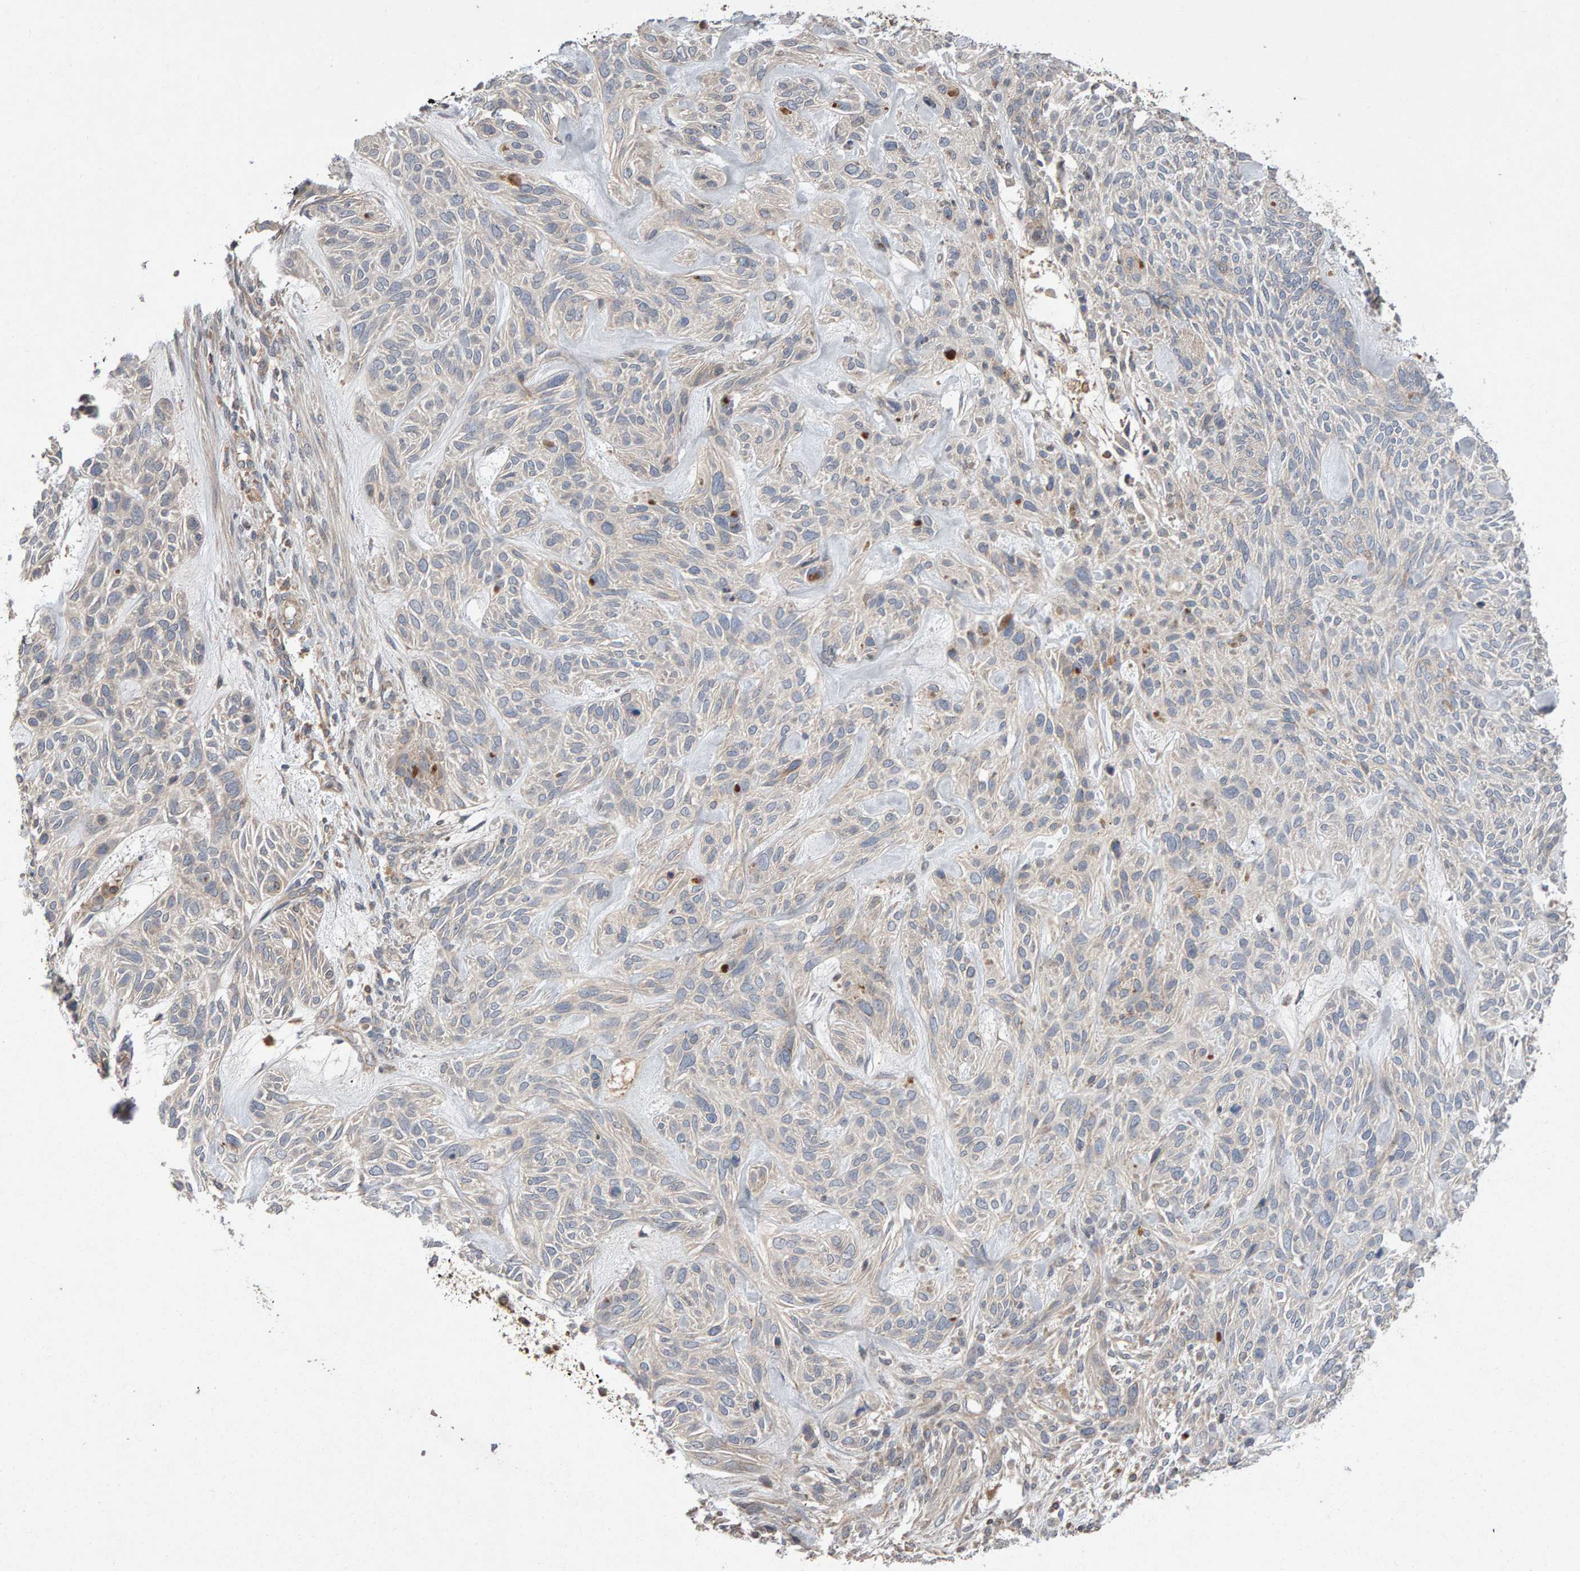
{"staining": {"intensity": "negative", "quantity": "none", "location": "none"}, "tissue": "skin cancer", "cell_type": "Tumor cells", "image_type": "cancer", "snomed": [{"axis": "morphology", "description": "Basal cell carcinoma"}, {"axis": "topography", "description": "Skin"}], "caption": "IHC of basal cell carcinoma (skin) exhibits no positivity in tumor cells. (Stains: DAB immunohistochemistry (IHC) with hematoxylin counter stain, Microscopy: brightfield microscopy at high magnification).", "gene": "PGS1", "patient": {"sex": "male", "age": 55}}